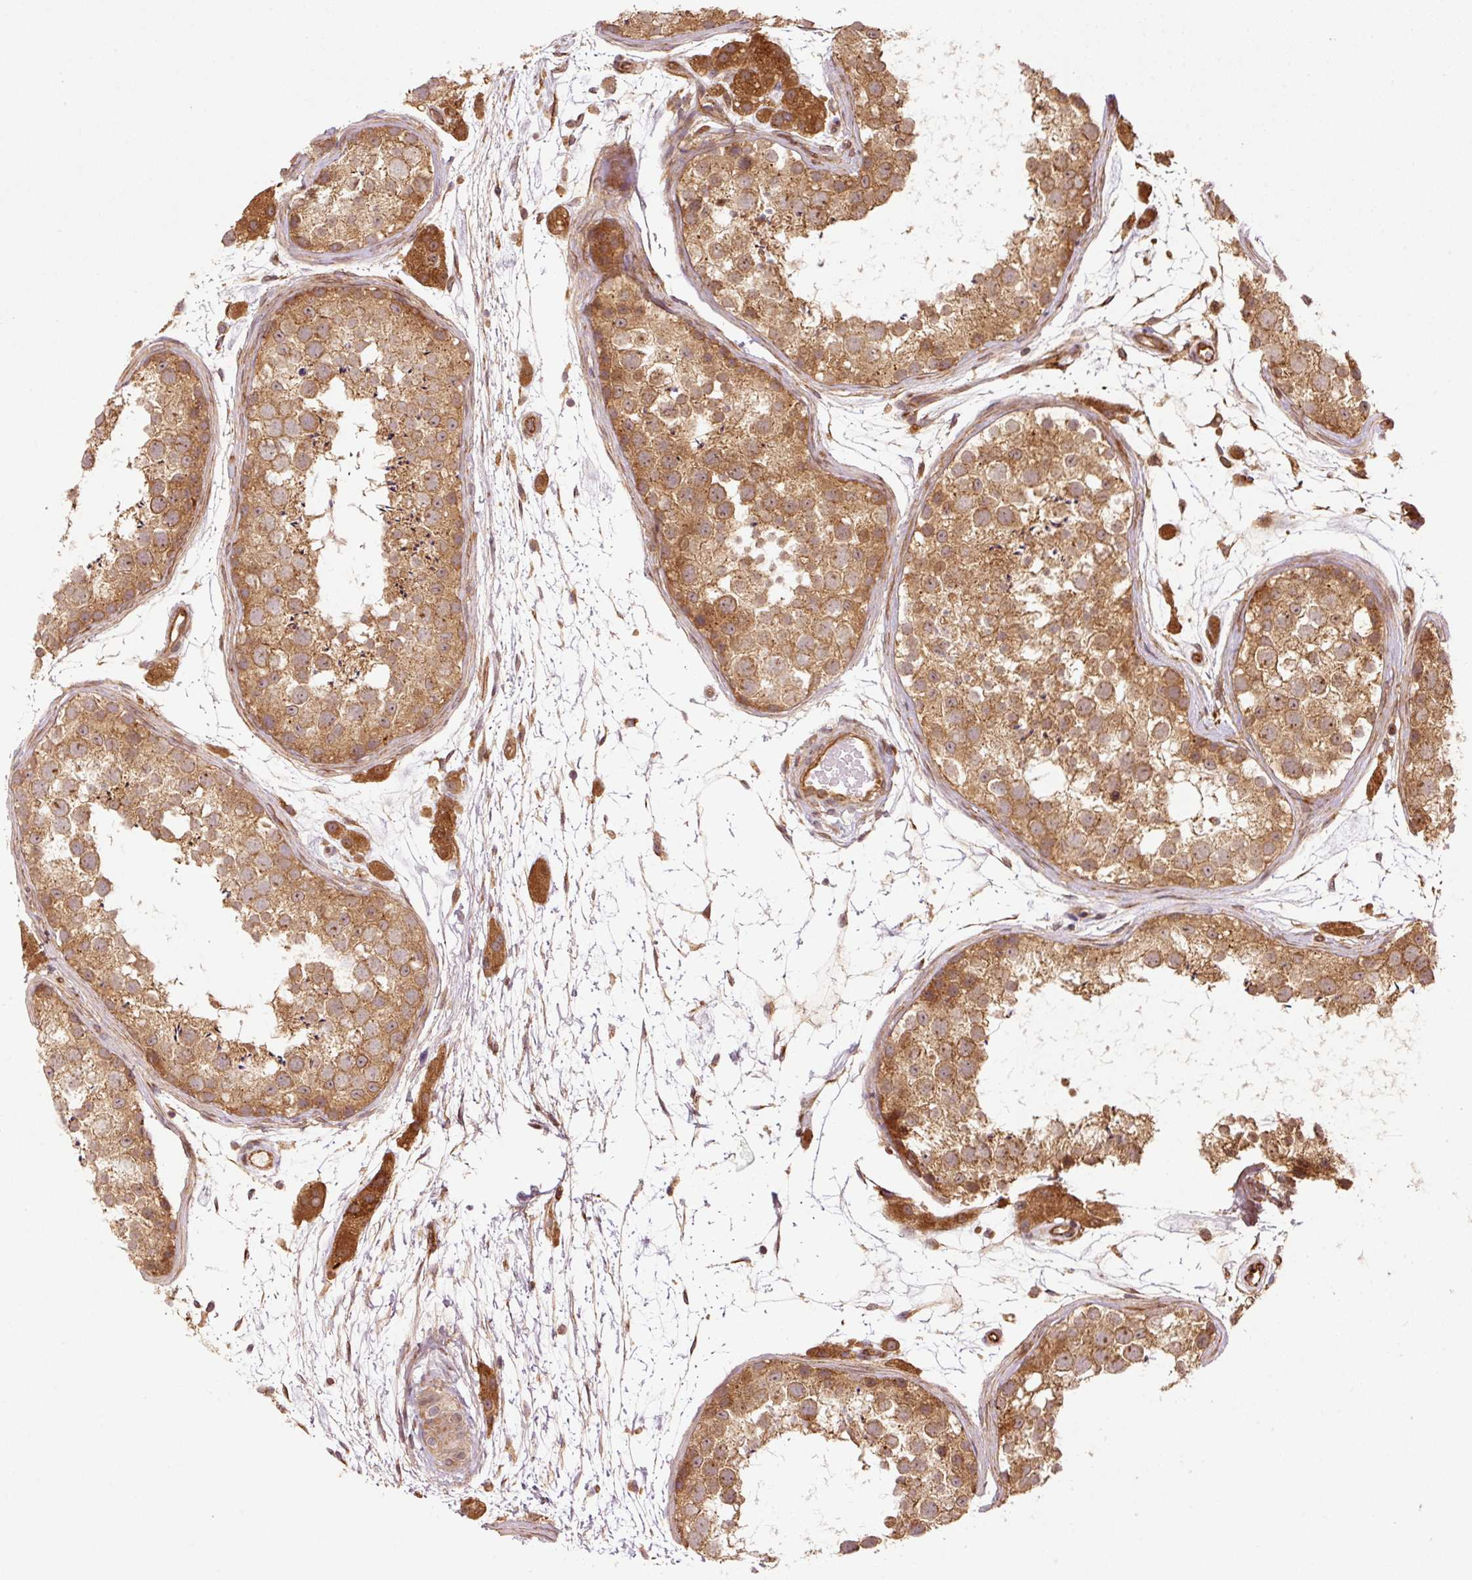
{"staining": {"intensity": "moderate", "quantity": ">75%", "location": "cytoplasmic/membranous"}, "tissue": "testis", "cell_type": "Cells in seminiferous ducts", "image_type": "normal", "snomed": [{"axis": "morphology", "description": "Normal tissue, NOS"}, {"axis": "topography", "description": "Testis"}], "caption": "A brown stain shows moderate cytoplasmic/membranous expression of a protein in cells in seminiferous ducts of unremarkable testis.", "gene": "OXER1", "patient": {"sex": "male", "age": 41}}